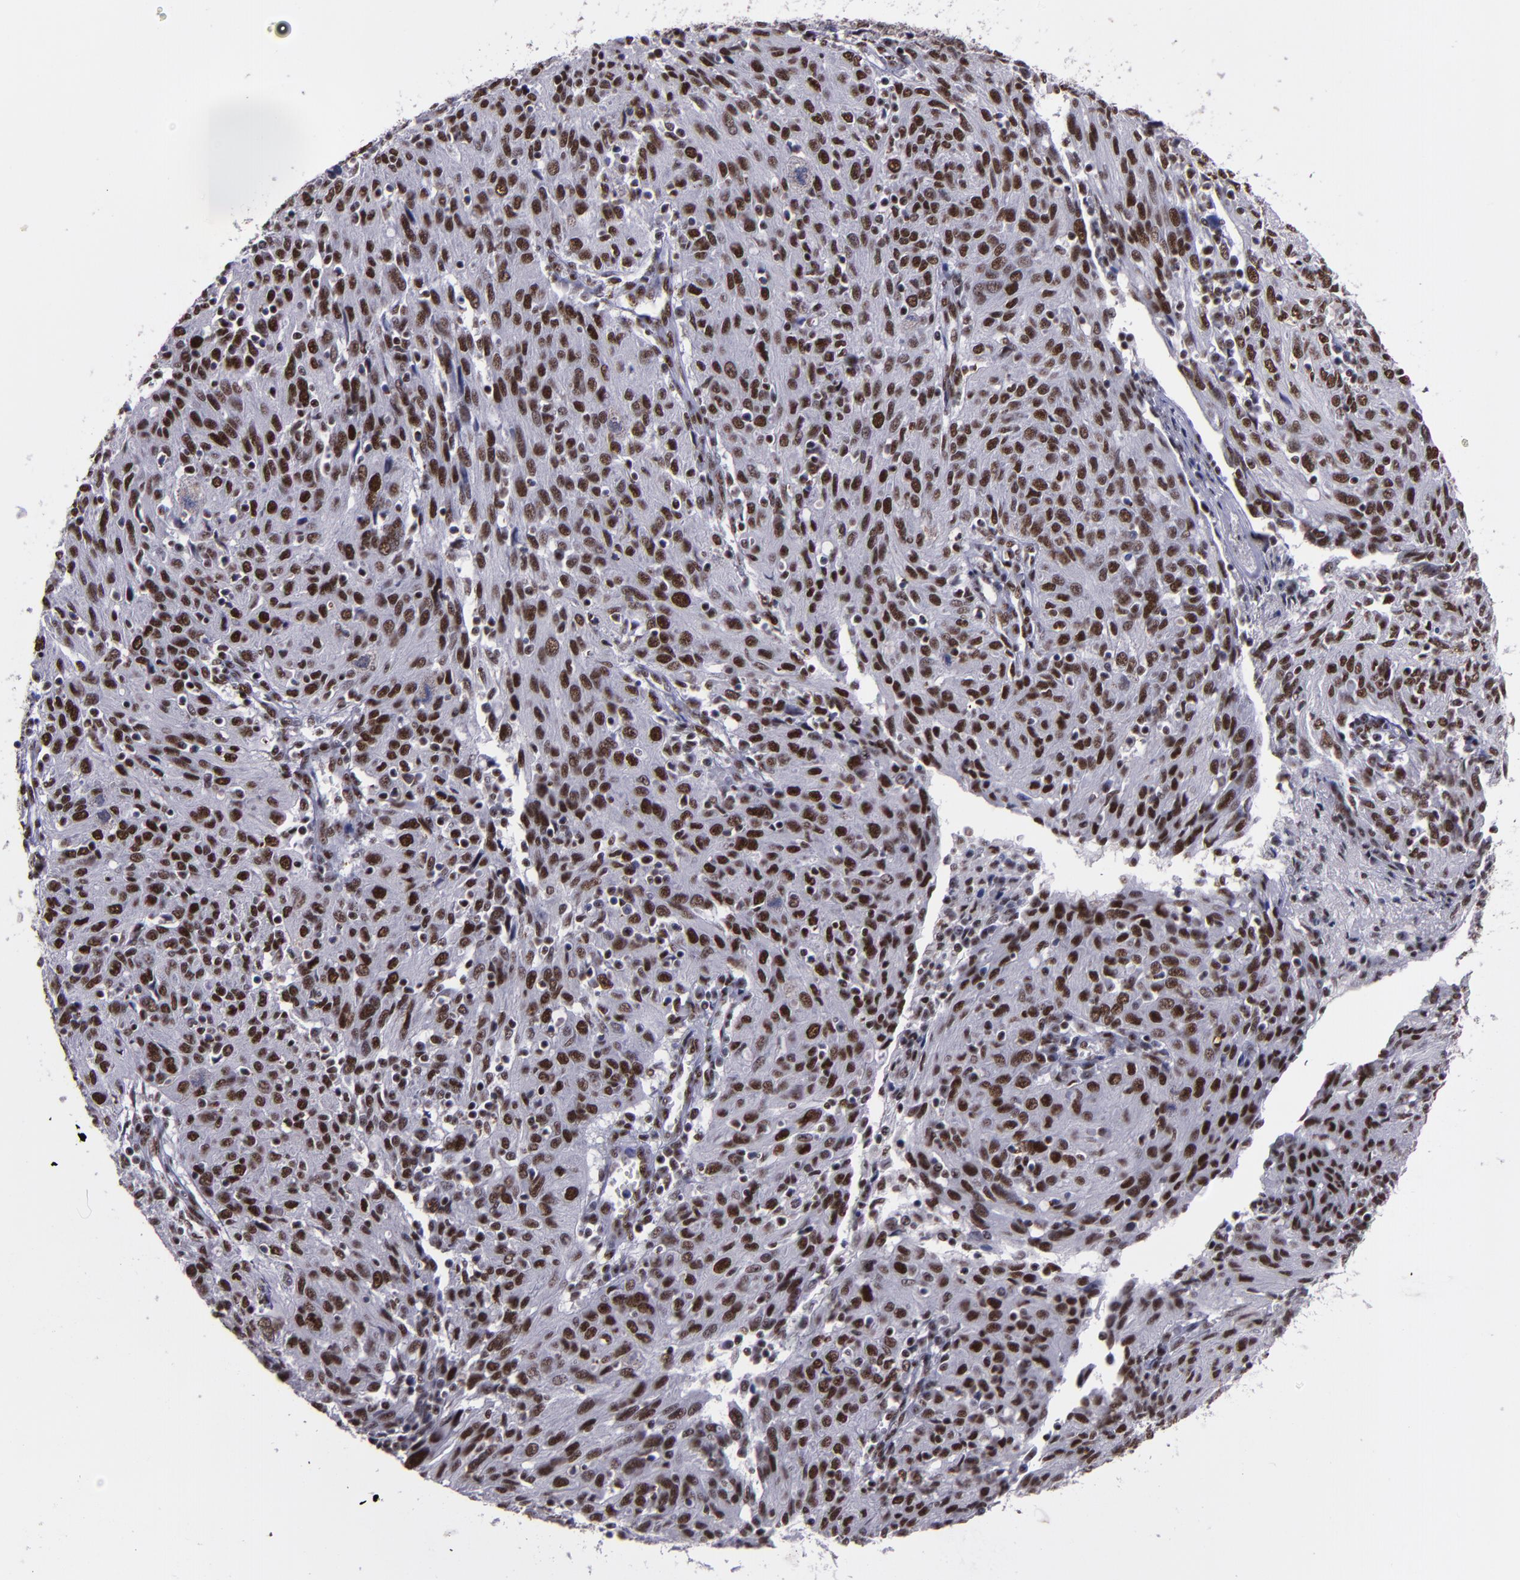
{"staining": {"intensity": "moderate", "quantity": ">75%", "location": "nuclear"}, "tissue": "ovarian cancer", "cell_type": "Tumor cells", "image_type": "cancer", "snomed": [{"axis": "morphology", "description": "Carcinoma, endometroid"}, {"axis": "topography", "description": "Ovary"}], "caption": "There is medium levels of moderate nuclear positivity in tumor cells of ovarian cancer, as demonstrated by immunohistochemical staining (brown color).", "gene": "PPP4R3A", "patient": {"sex": "female", "age": 50}}